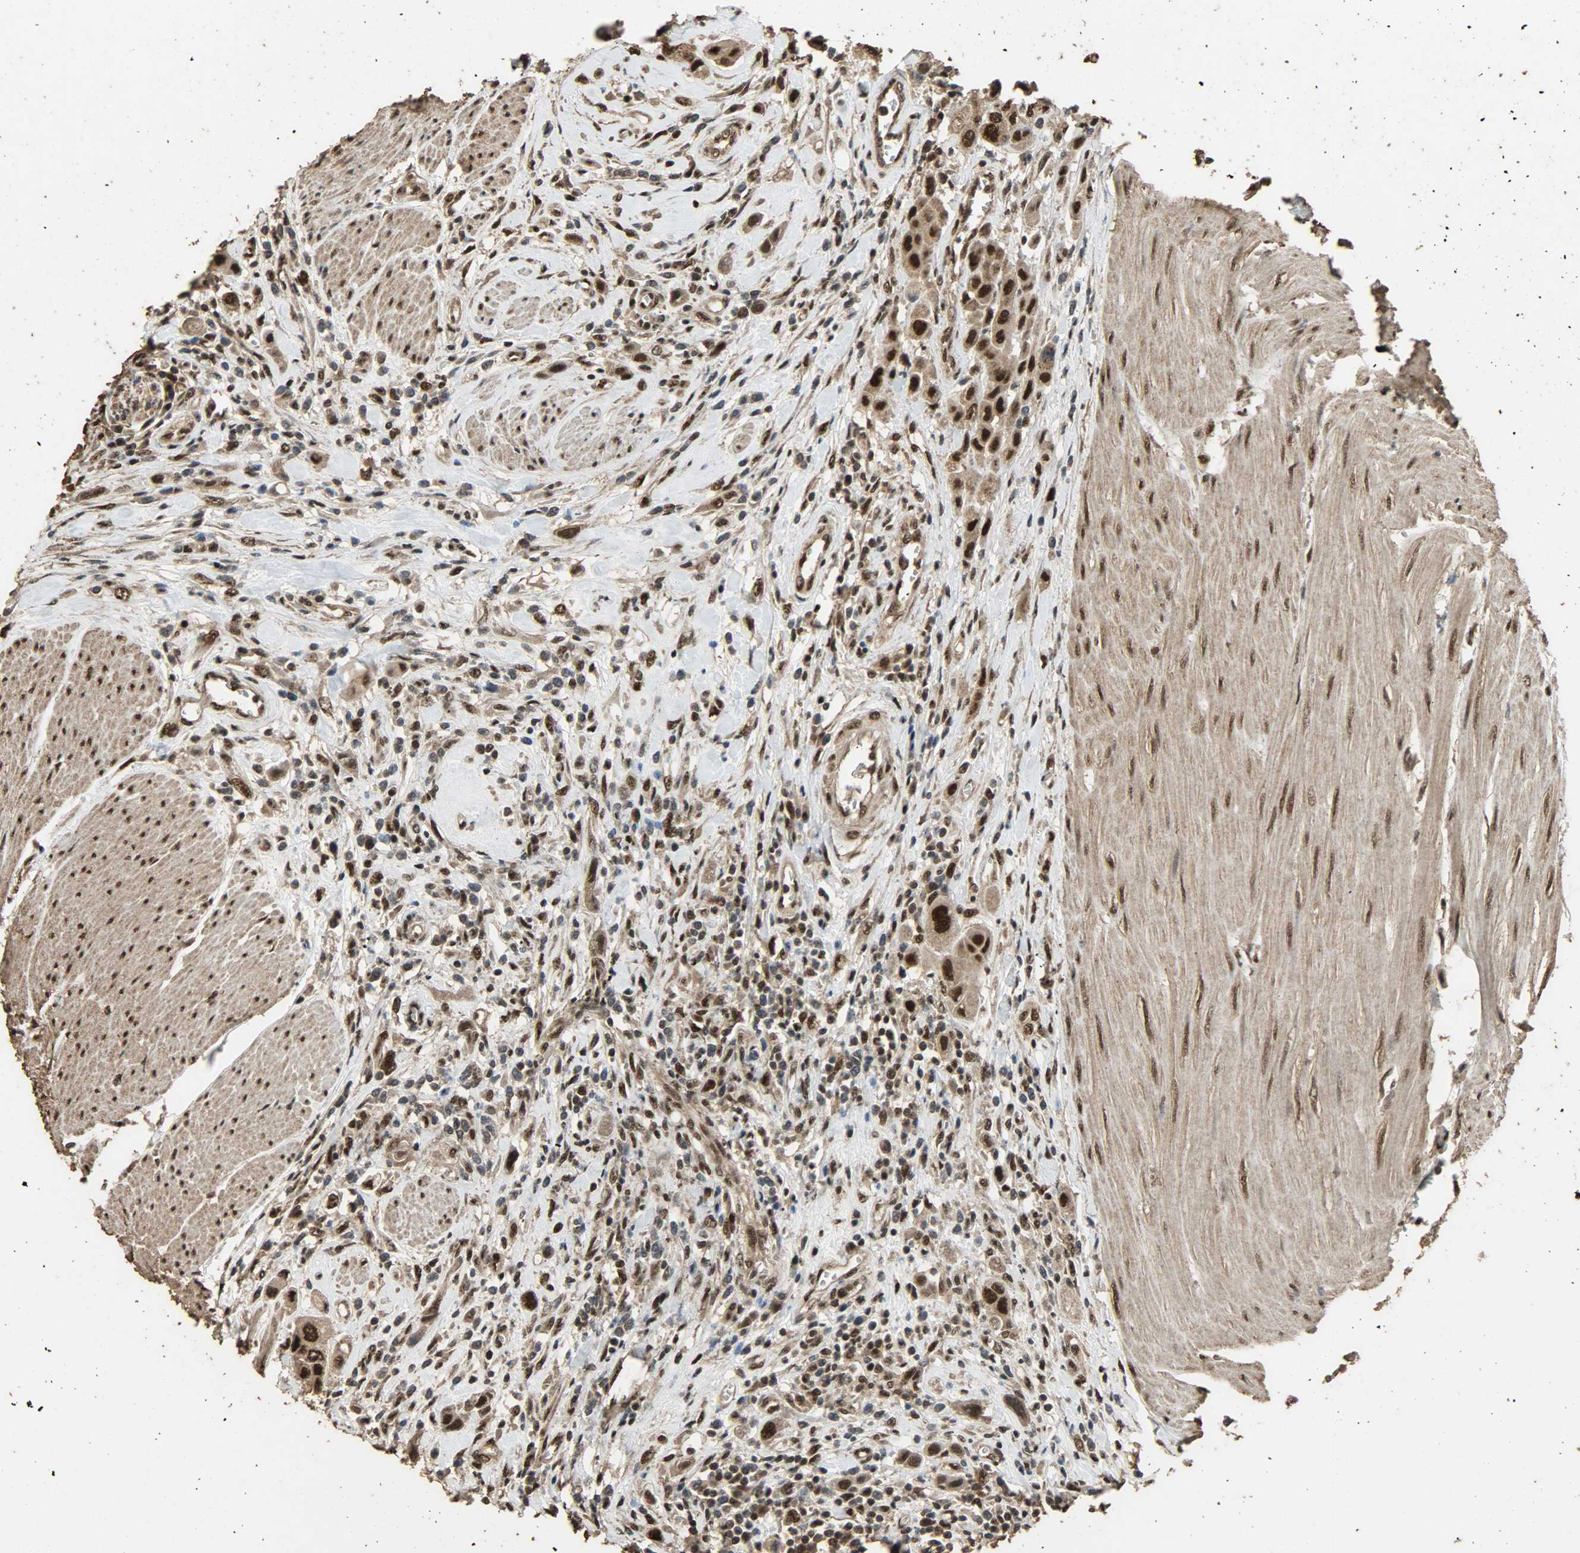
{"staining": {"intensity": "strong", "quantity": ">75%", "location": "cytoplasmic/membranous,nuclear"}, "tissue": "urothelial cancer", "cell_type": "Tumor cells", "image_type": "cancer", "snomed": [{"axis": "morphology", "description": "Urothelial carcinoma, High grade"}, {"axis": "topography", "description": "Urinary bladder"}], "caption": "About >75% of tumor cells in high-grade urothelial carcinoma display strong cytoplasmic/membranous and nuclear protein positivity as visualized by brown immunohistochemical staining.", "gene": "CCNT2", "patient": {"sex": "male", "age": 50}}